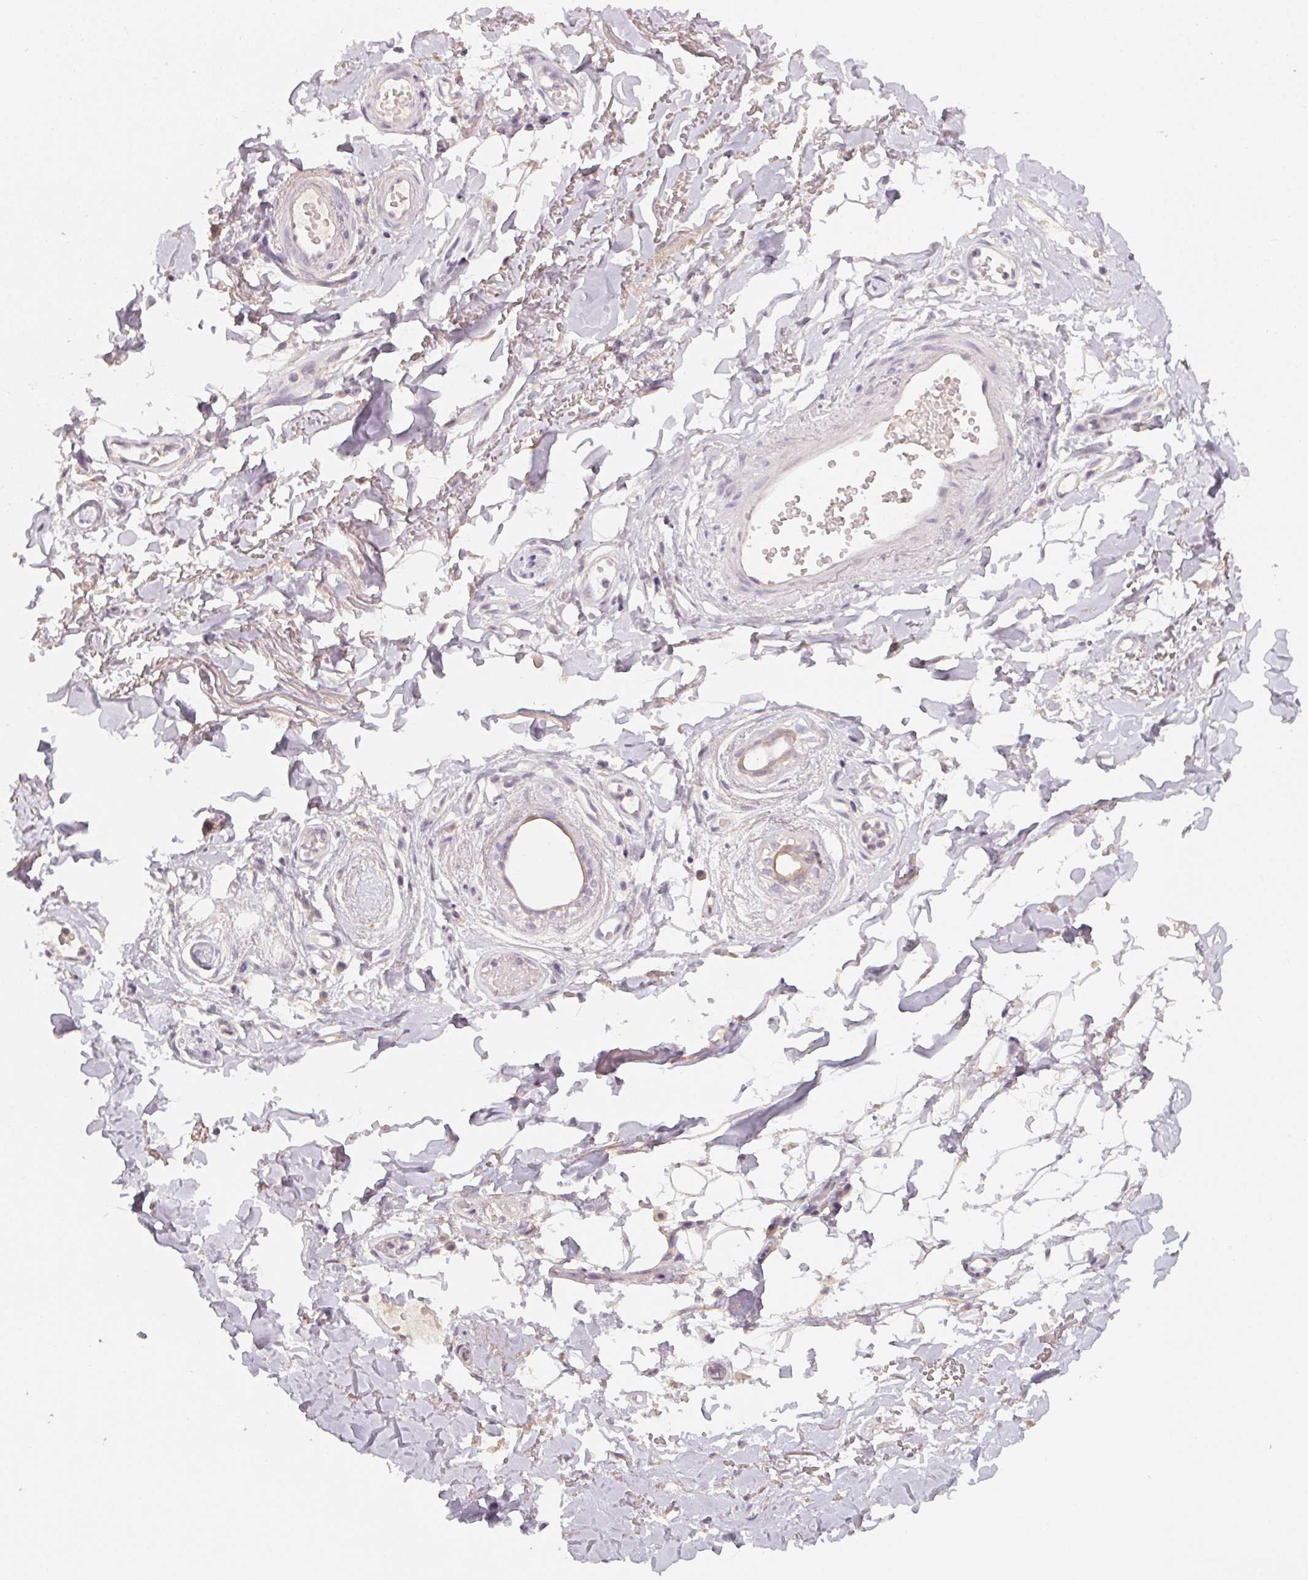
{"staining": {"intensity": "negative", "quantity": "none", "location": "none"}, "tissue": "adipose tissue", "cell_type": "Adipocytes", "image_type": "normal", "snomed": [{"axis": "morphology", "description": "Normal tissue, NOS"}, {"axis": "topography", "description": "Anal"}, {"axis": "topography", "description": "Peripheral nerve tissue"}], "caption": "Protein analysis of benign adipose tissue reveals no significant positivity in adipocytes. (Immunohistochemistry (ihc), brightfield microscopy, high magnification).", "gene": "TREH", "patient": {"sex": "male", "age": 78}}